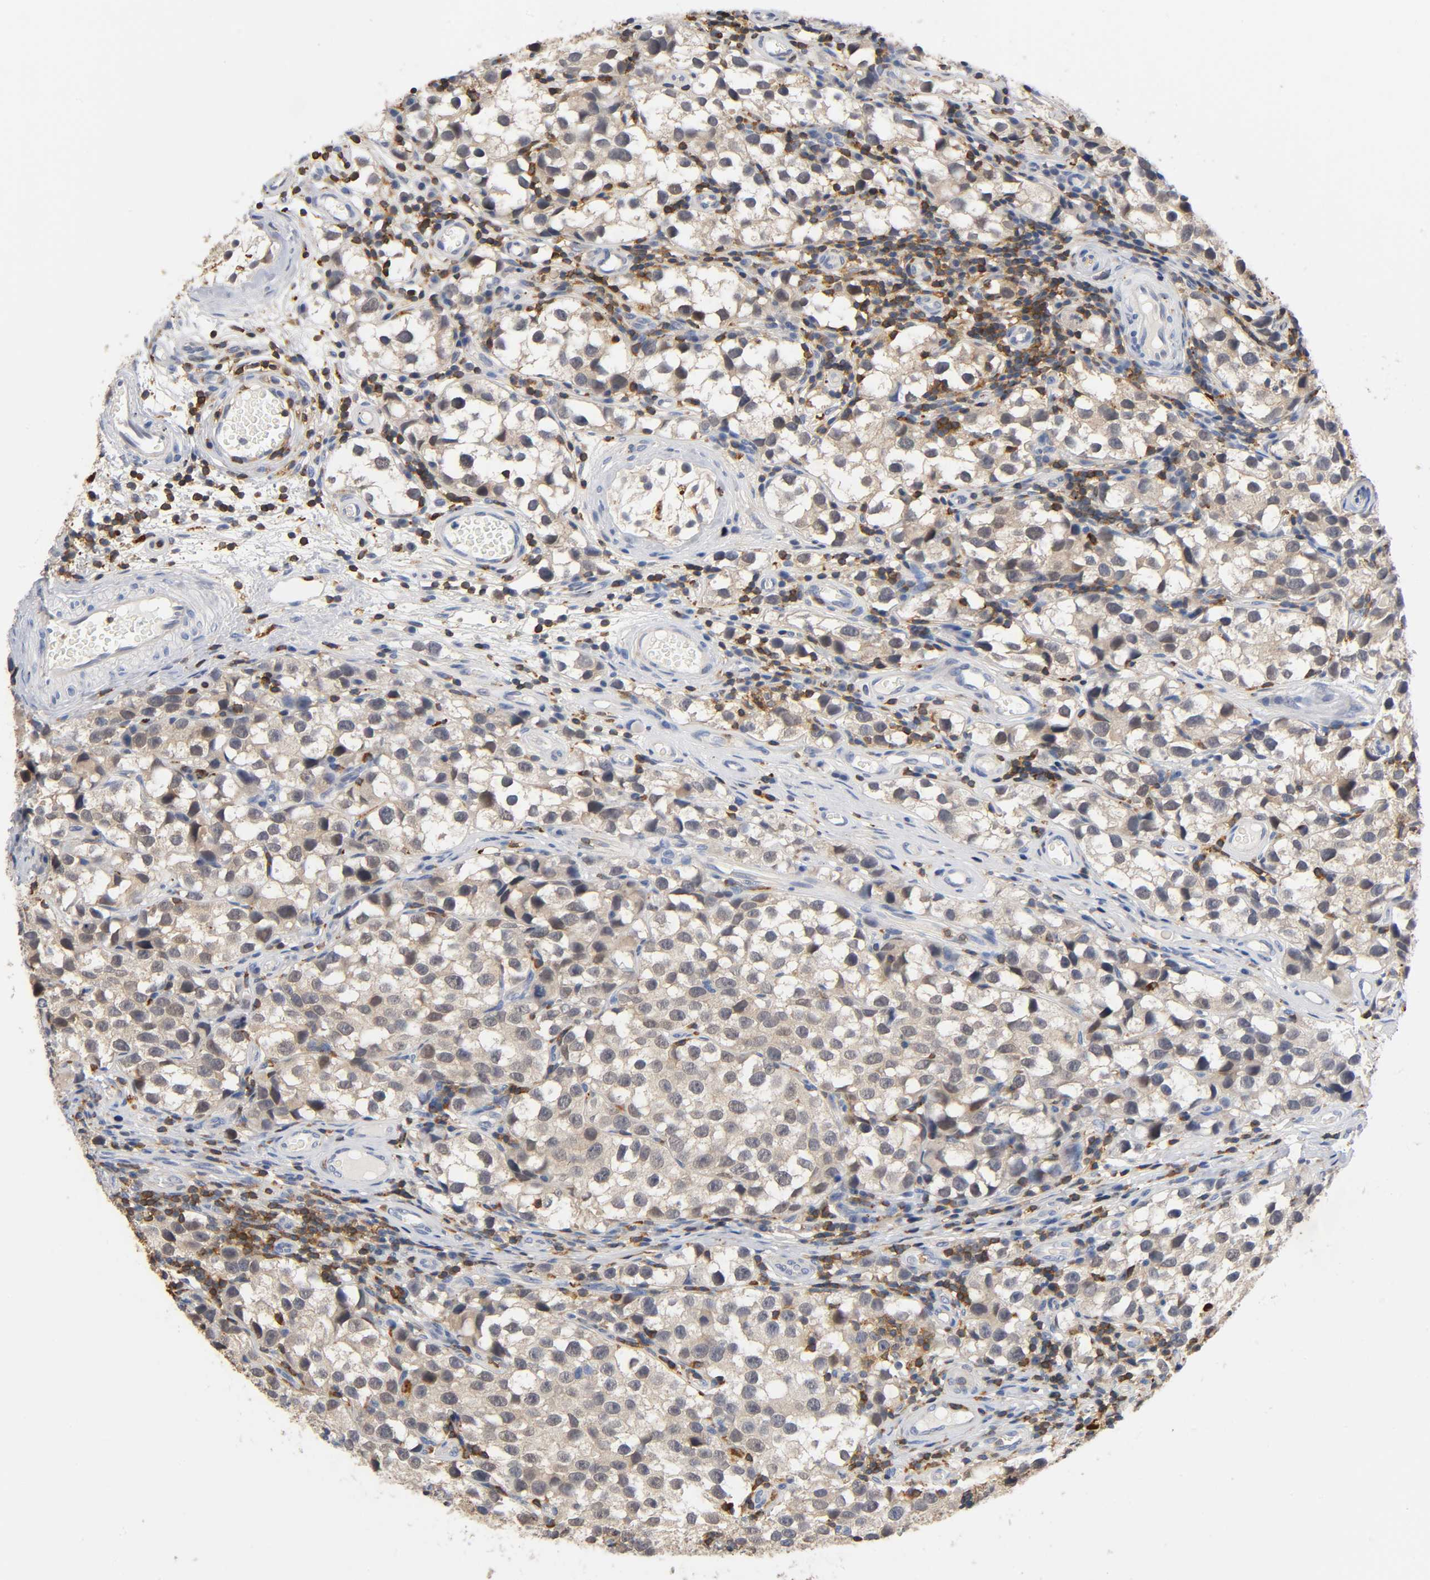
{"staining": {"intensity": "negative", "quantity": "none", "location": "none"}, "tissue": "testis cancer", "cell_type": "Tumor cells", "image_type": "cancer", "snomed": [{"axis": "morphology", "description": "Seminoma, NOS"}, {"axis": "topography", "description": "Testis"}], "caption": "The image exhibits no staining of tumor cells in testis cancer.", "gene": "UCKL1", "patient": {"sex": "male", "age": 39}}